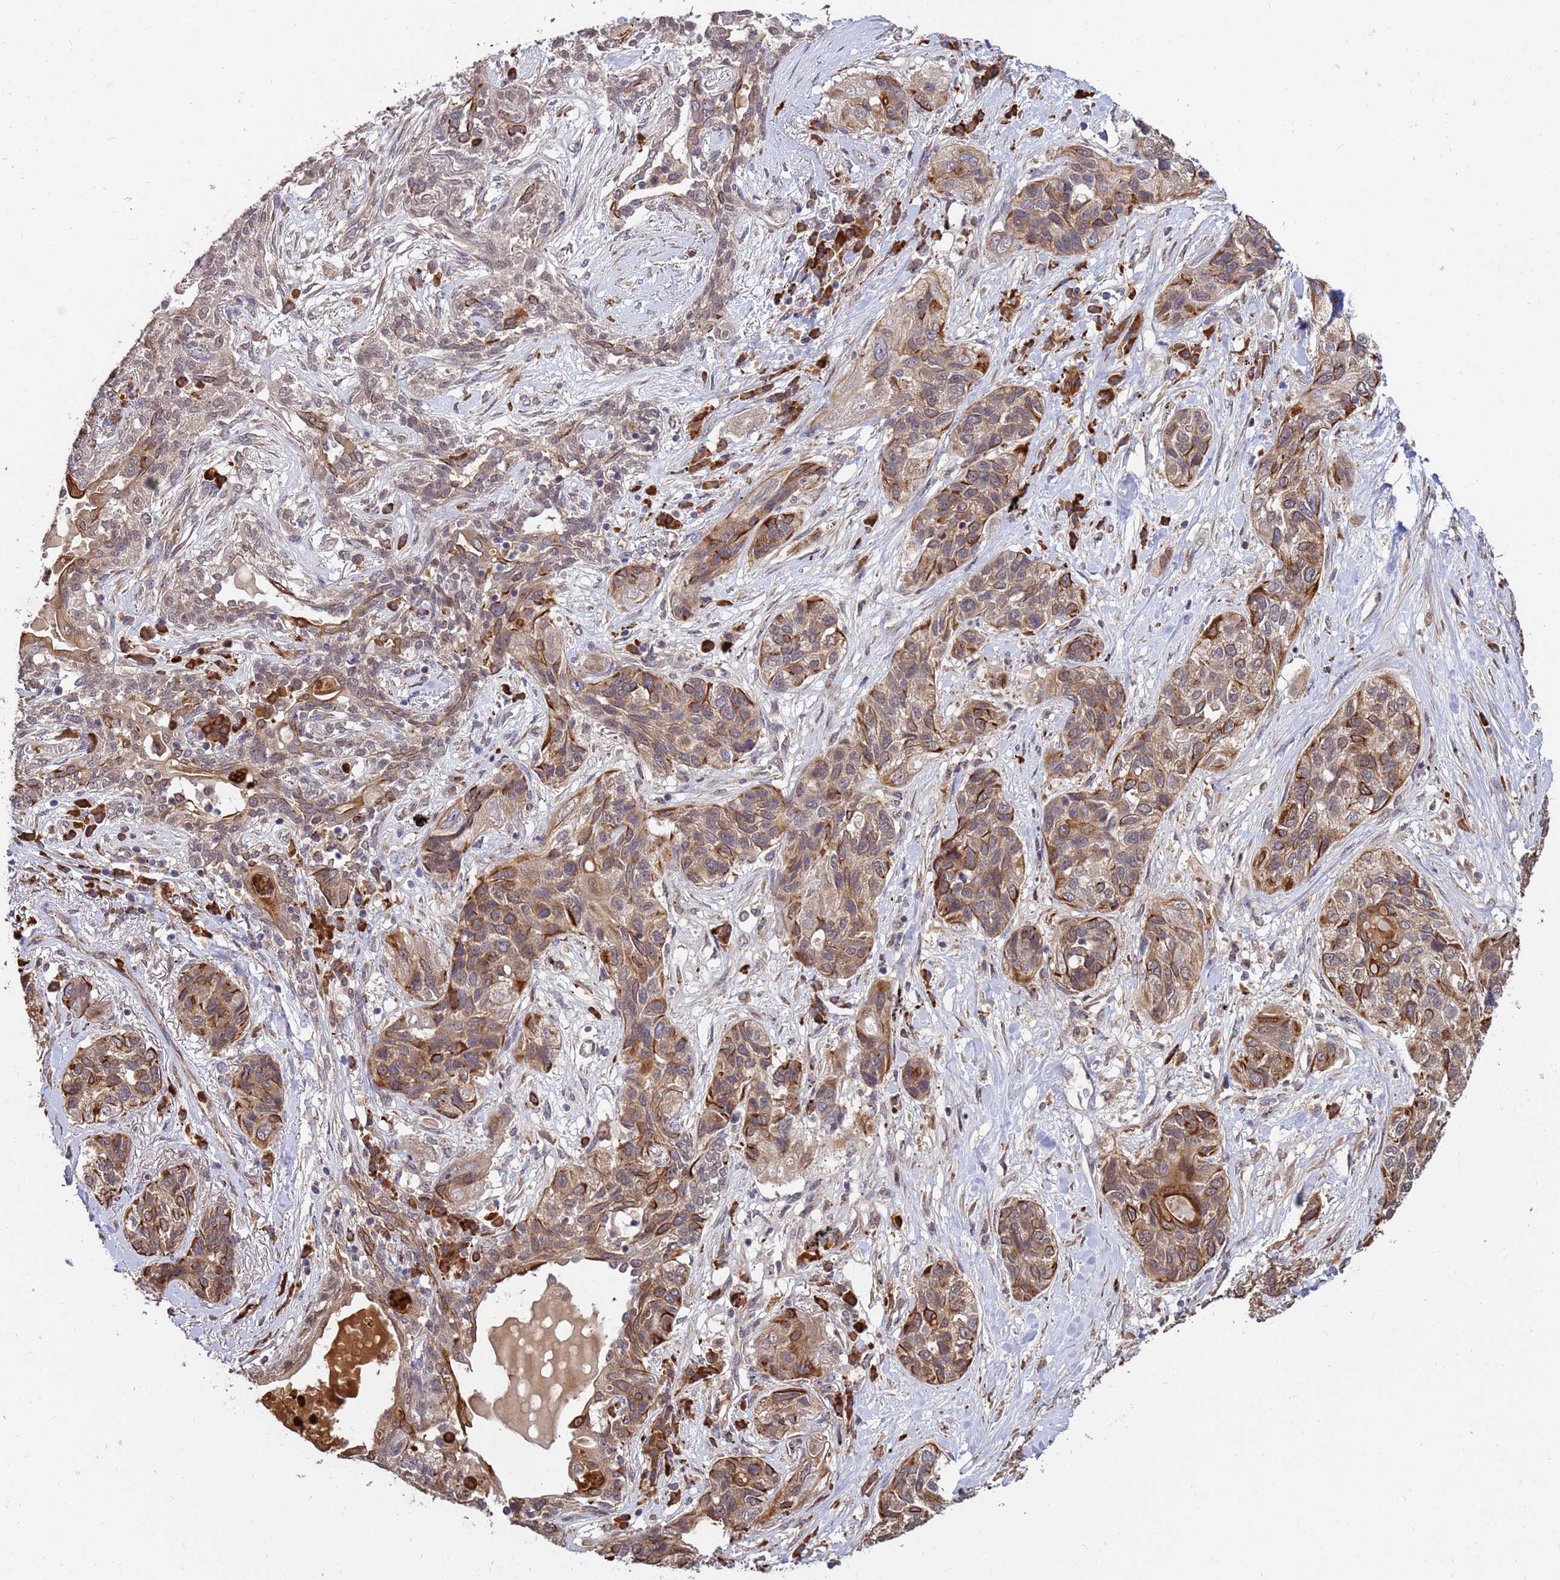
{"staining": {"intensity": "moderate", "quantity": "25%-75%", "location": "cytoplasmic/membranous"}, "tissue": "lung cancer", "cell_type": "Tumor cells", "image_type": "cancer", "snomed": [{"axis": "morphology", "description": "Squamous cell carcinoma, NOS"}, {"axis": "topography", "description": "Lung"}], "caption": "Moderate cytoplasmic/membranous staining is present in about 25%-75% of tumor cells in squamous cell carcinoma (lung).", "gene": "ZNF619", "patient": {"sex": "female", "age": 70}}